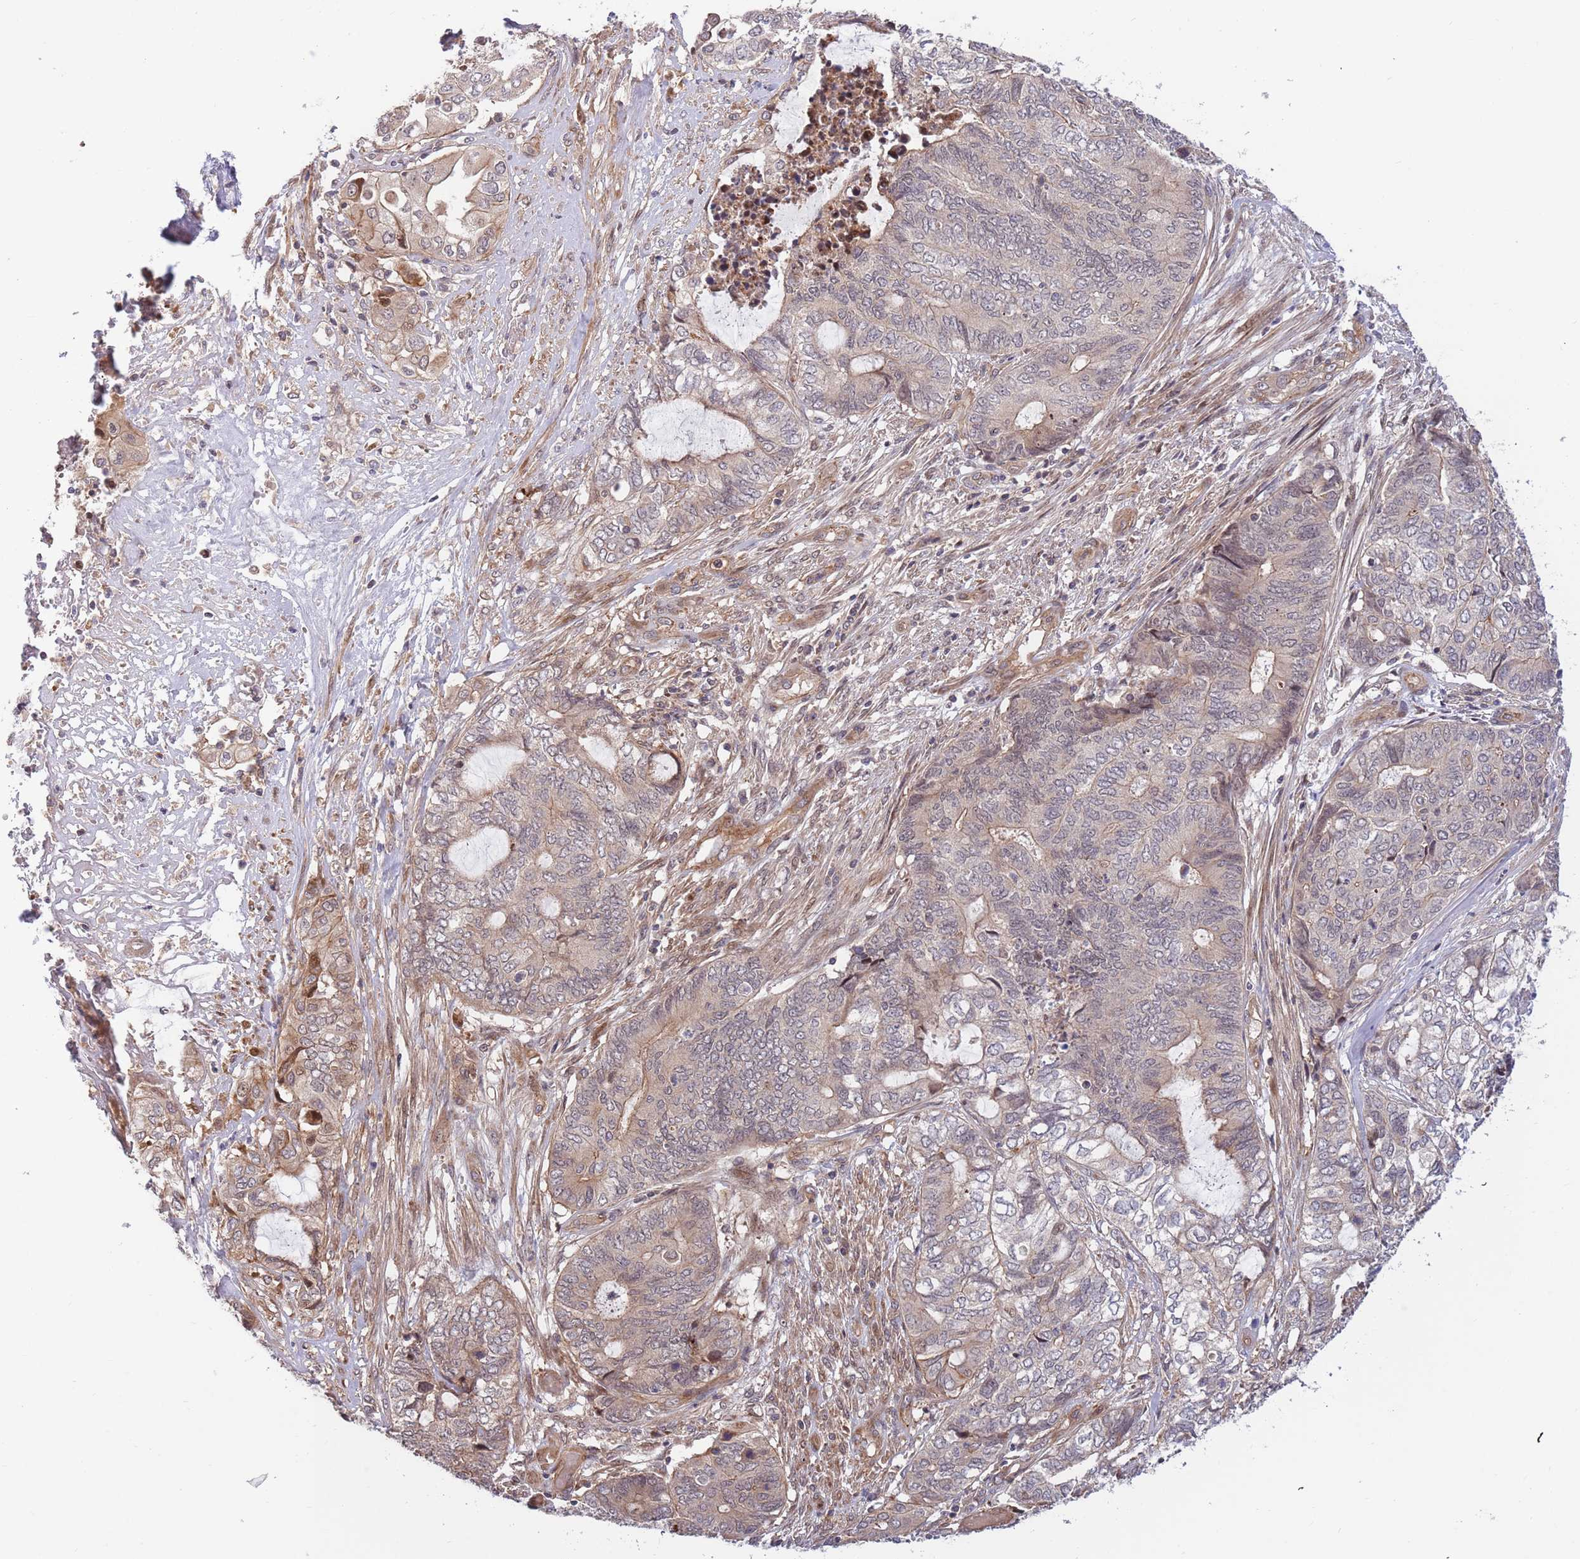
{"staining": {"intensity": "weak", "quantity": "<25%", "location": "cytoplasmic/membranous"}, "tissue": "endometrial cancer", "cell_type": "Tumor cells", "image_type": "cancer", "snomed": [{"axis": "morphology", "description": "Adenocarcinoma, NOS"}, {"axis": "topography", "description": "Uterus"}, {"axis": "topography", "description": "Endometrium"}], "caption": "High magnification brightfield microscopy of endometrial adenocarcinoma stained with DAB (3,3'-diaminobenzidine) (brown) and counterstained with hematoxylin (blue): tumor cells show no significant positivity. (IHC, brightfield microscopy, high magnification).", "gene": "HAUS3", "patient": {"sex": "female", "age": 70}}